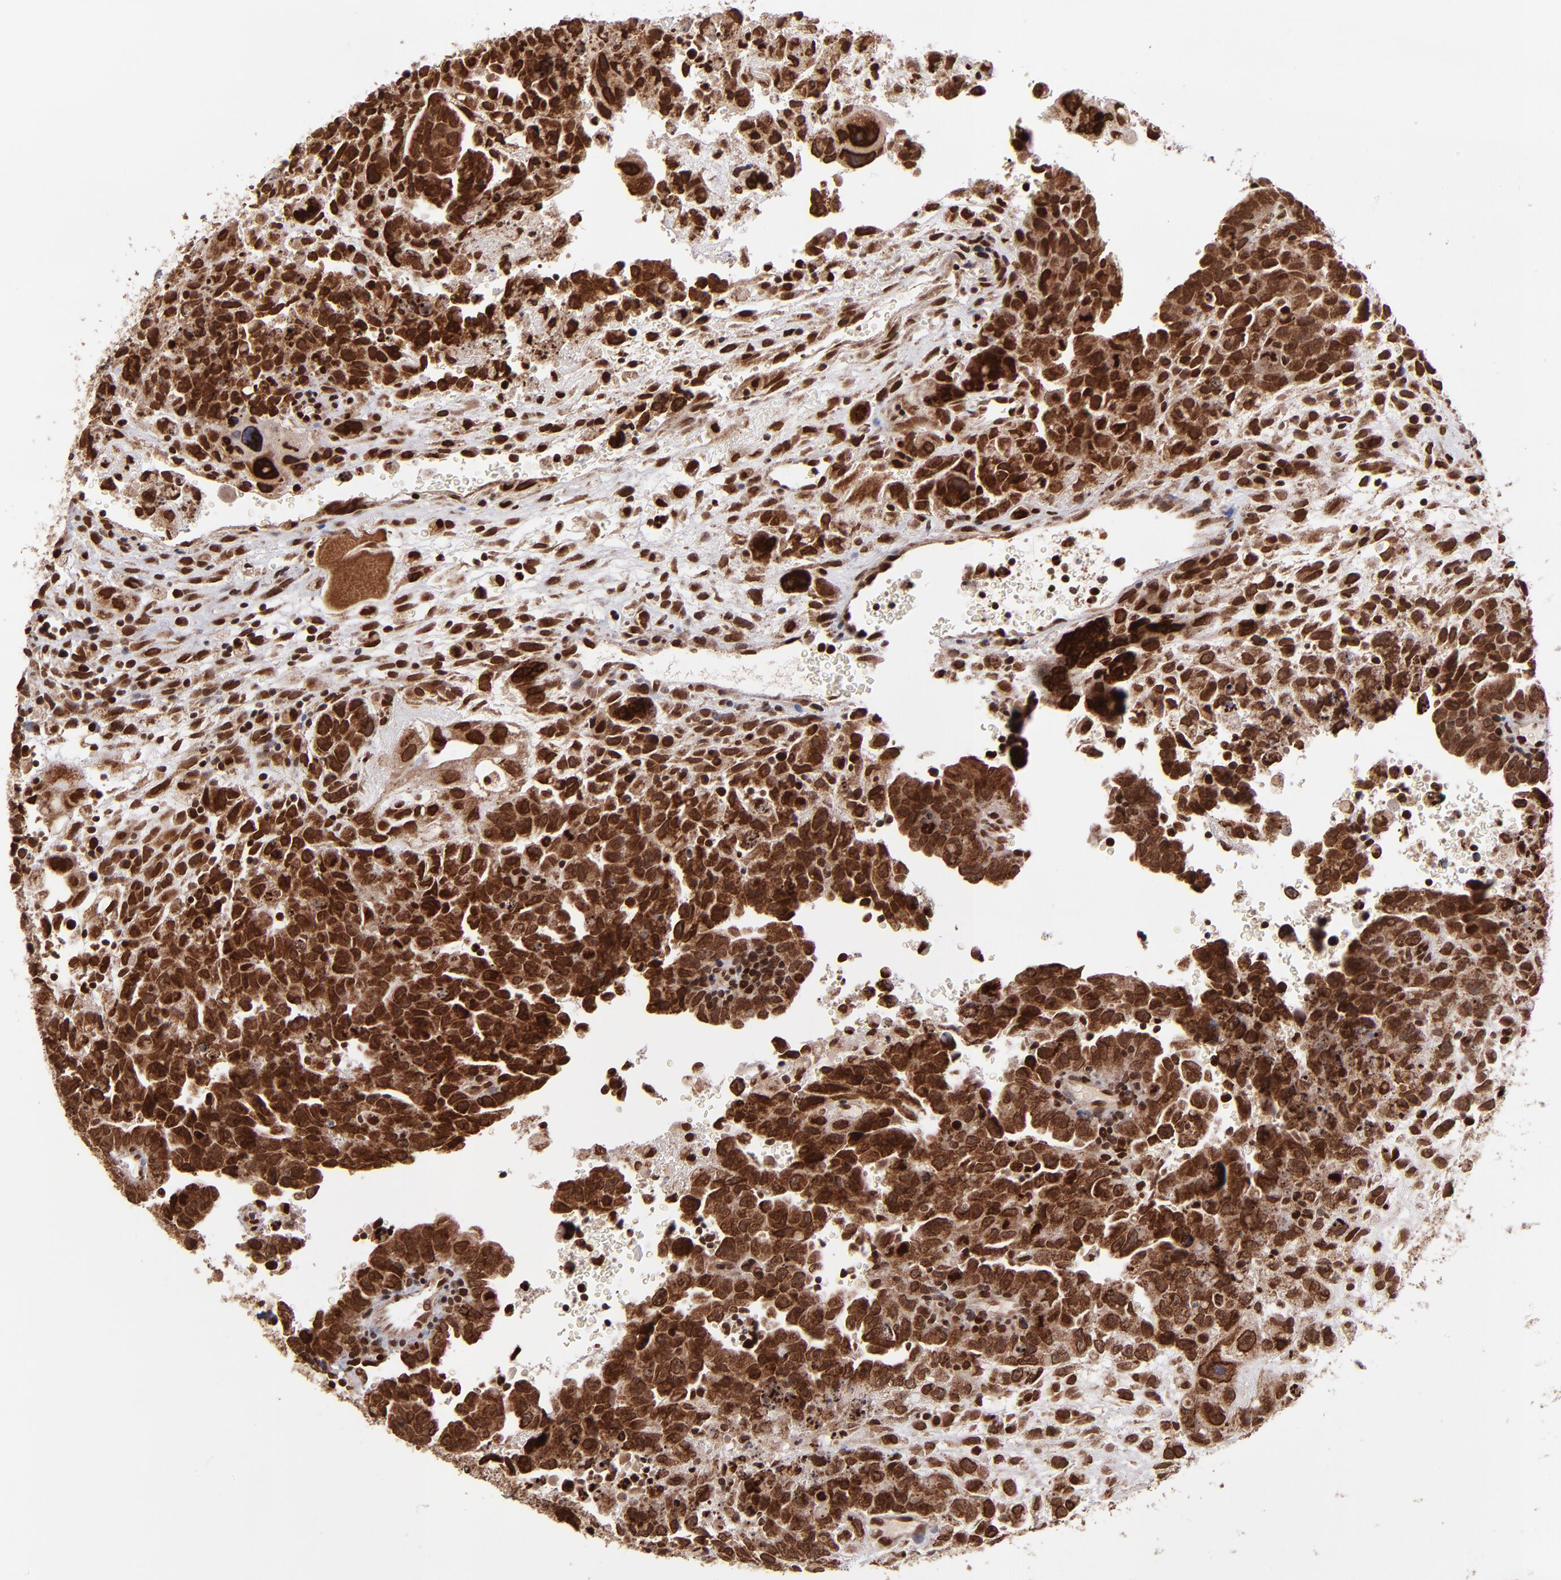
{"staining": {"intensity": "strong", "quantity": ">75%", "location": "cytoplasmic/membranous,nuclear"}, "tissue": "testis cancer", "cell_type": "Tumor cells", "image_type": "cancer", "snomed": [{"axis": "morphology", "description": "Carcinoma, Embryonal, NOS"}, {"axis": "topography", "description": "Testis"}], "caption": "Protein staining displays strong cytoplasmic/membranous and nuclear expression in approximately >75% of tumor cells in testis embryonal carcinoma.", "gene": "TOP1MT", "patient": {"sex": "male", "age": 28}}